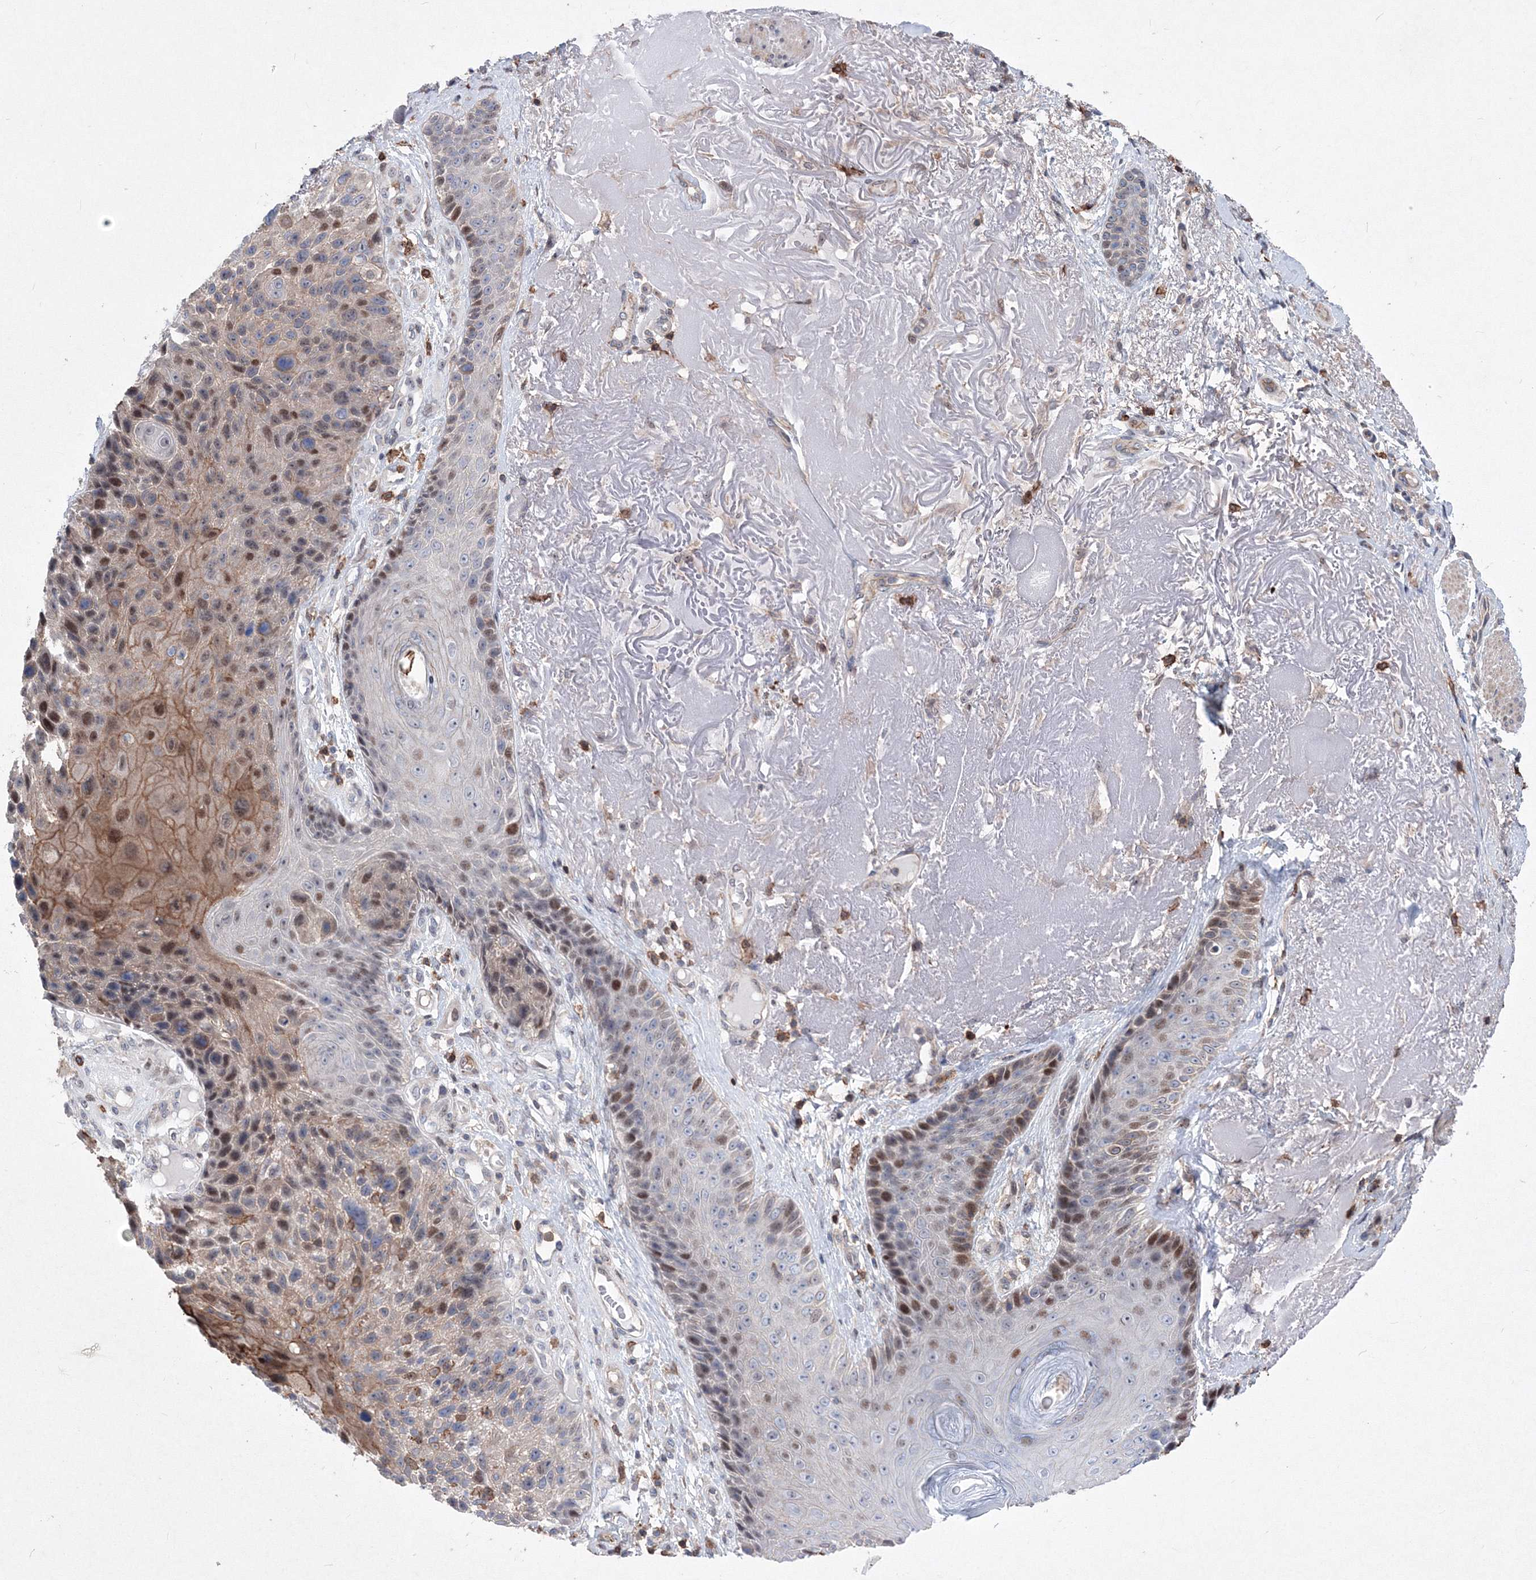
{"staining": {"intensity": "moderate", "quantity": "25%-75%", "location": "cytoplasmic/membranous,nuclear"}, "tissue": "skin cancer", "cell_type": "Tumor cells", "image_type": "cancer", "snomed": [{"axis": "morphology", "description": "Squamous cell carcinoma, NOS"}, {"axis": "topography", "description": "Skin"}], "caption": "Immunohistochemical staining of squamous cell carcinoma (skin) demonstrates medium levels of moderate cytoplasmic/membranous and nuclear staining in approximately 25%-75% of tumor cells. (brown staining indicates protein expression, while blue staining denotes nuclei).", "gene": "RNPEPL1", "patient": {"sex": "female", "age": 88}}